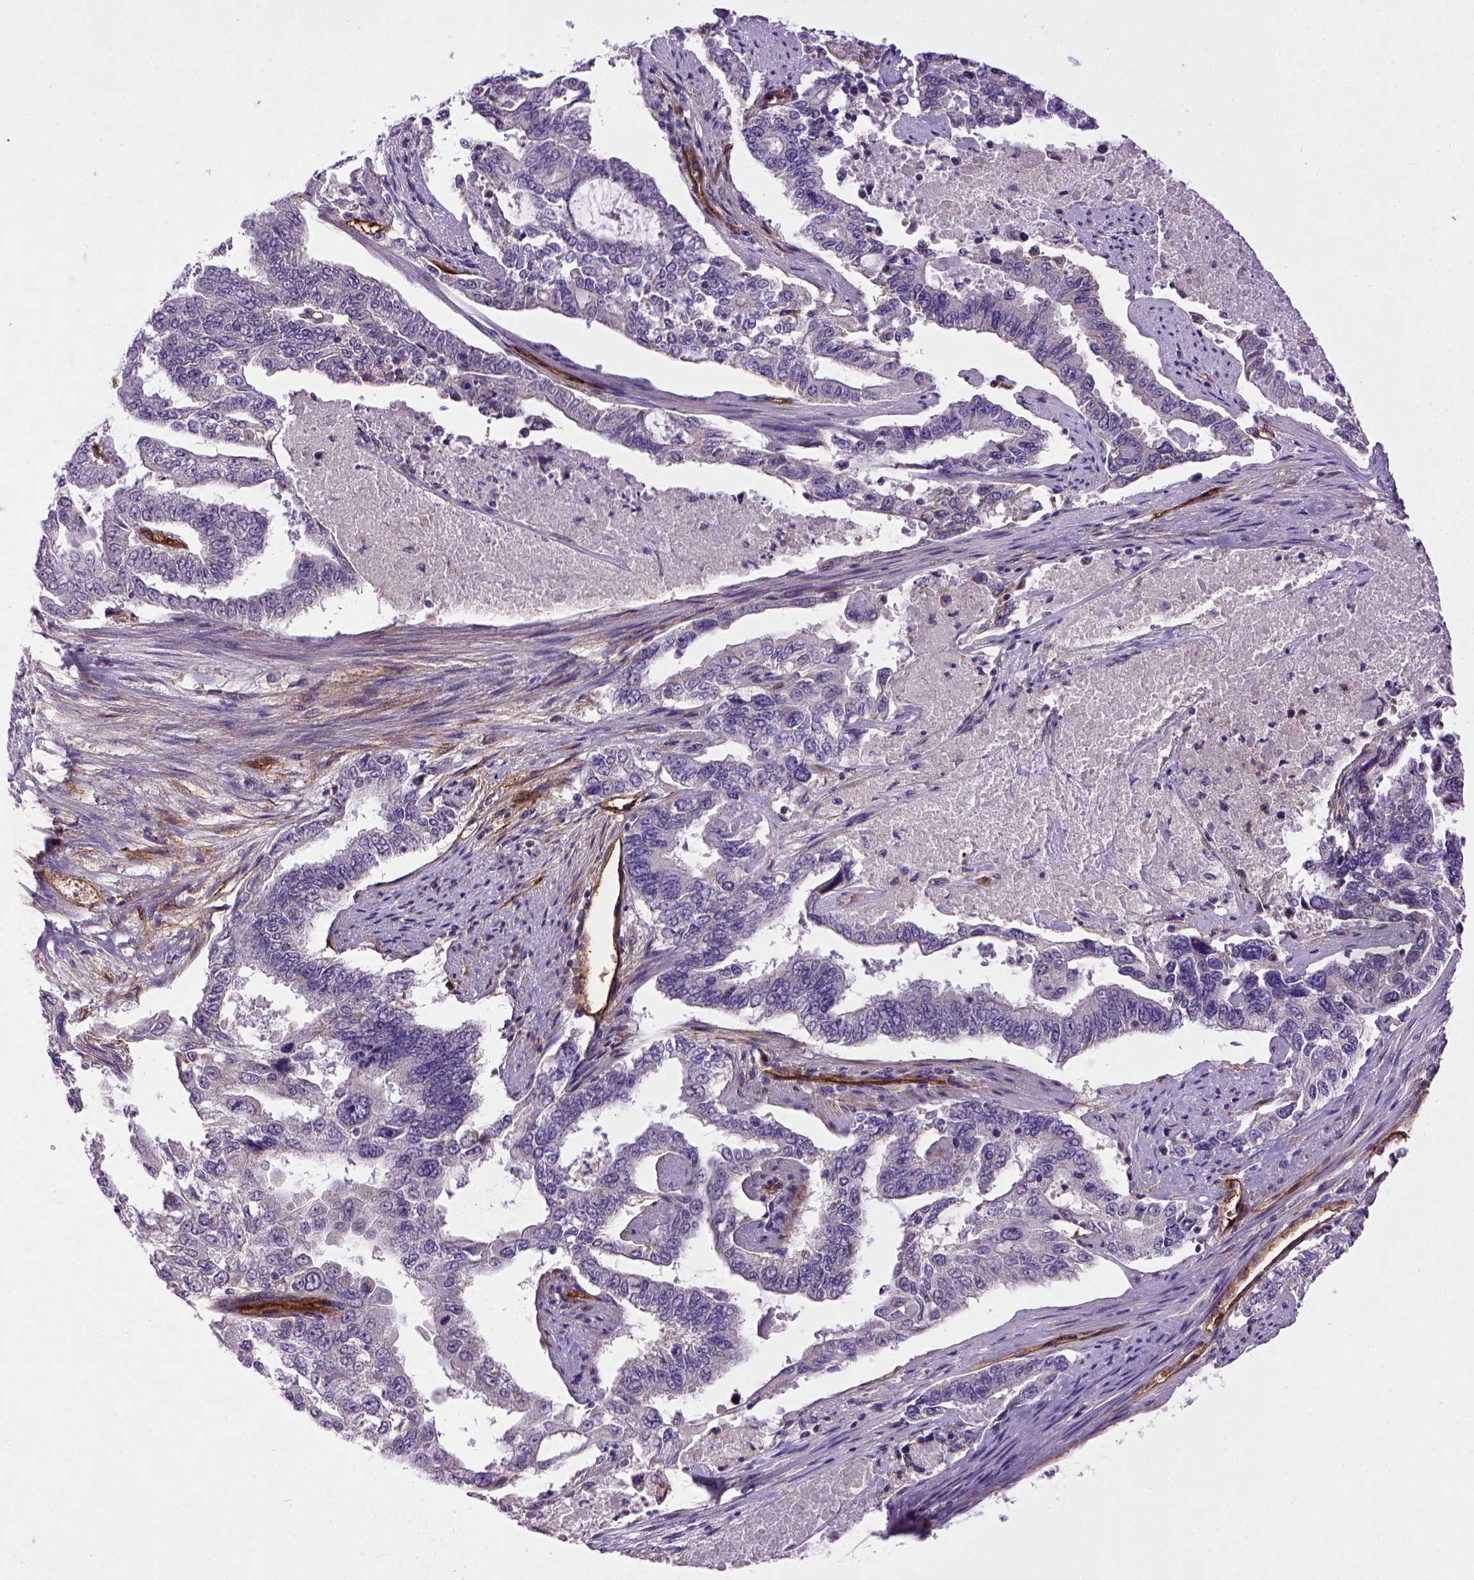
{"staining": {"intensity": "negative", "quantity": "none", "location": "none"}, "tissue": "endometrial cancer", "cell_type": "Tumor cells", "image_type": "cancer", "snomed": [{"axis": "morphology", "description": "Adenocarcinoma, NOS"}, {"axis": "topography", "description": "Uterus"}], "caption": "IHC of adenocarcinoma (endometrial) exhibits no staining in tumor cells.", "gene": "ENG", "patient": {"sex": "female", "age": 59}}